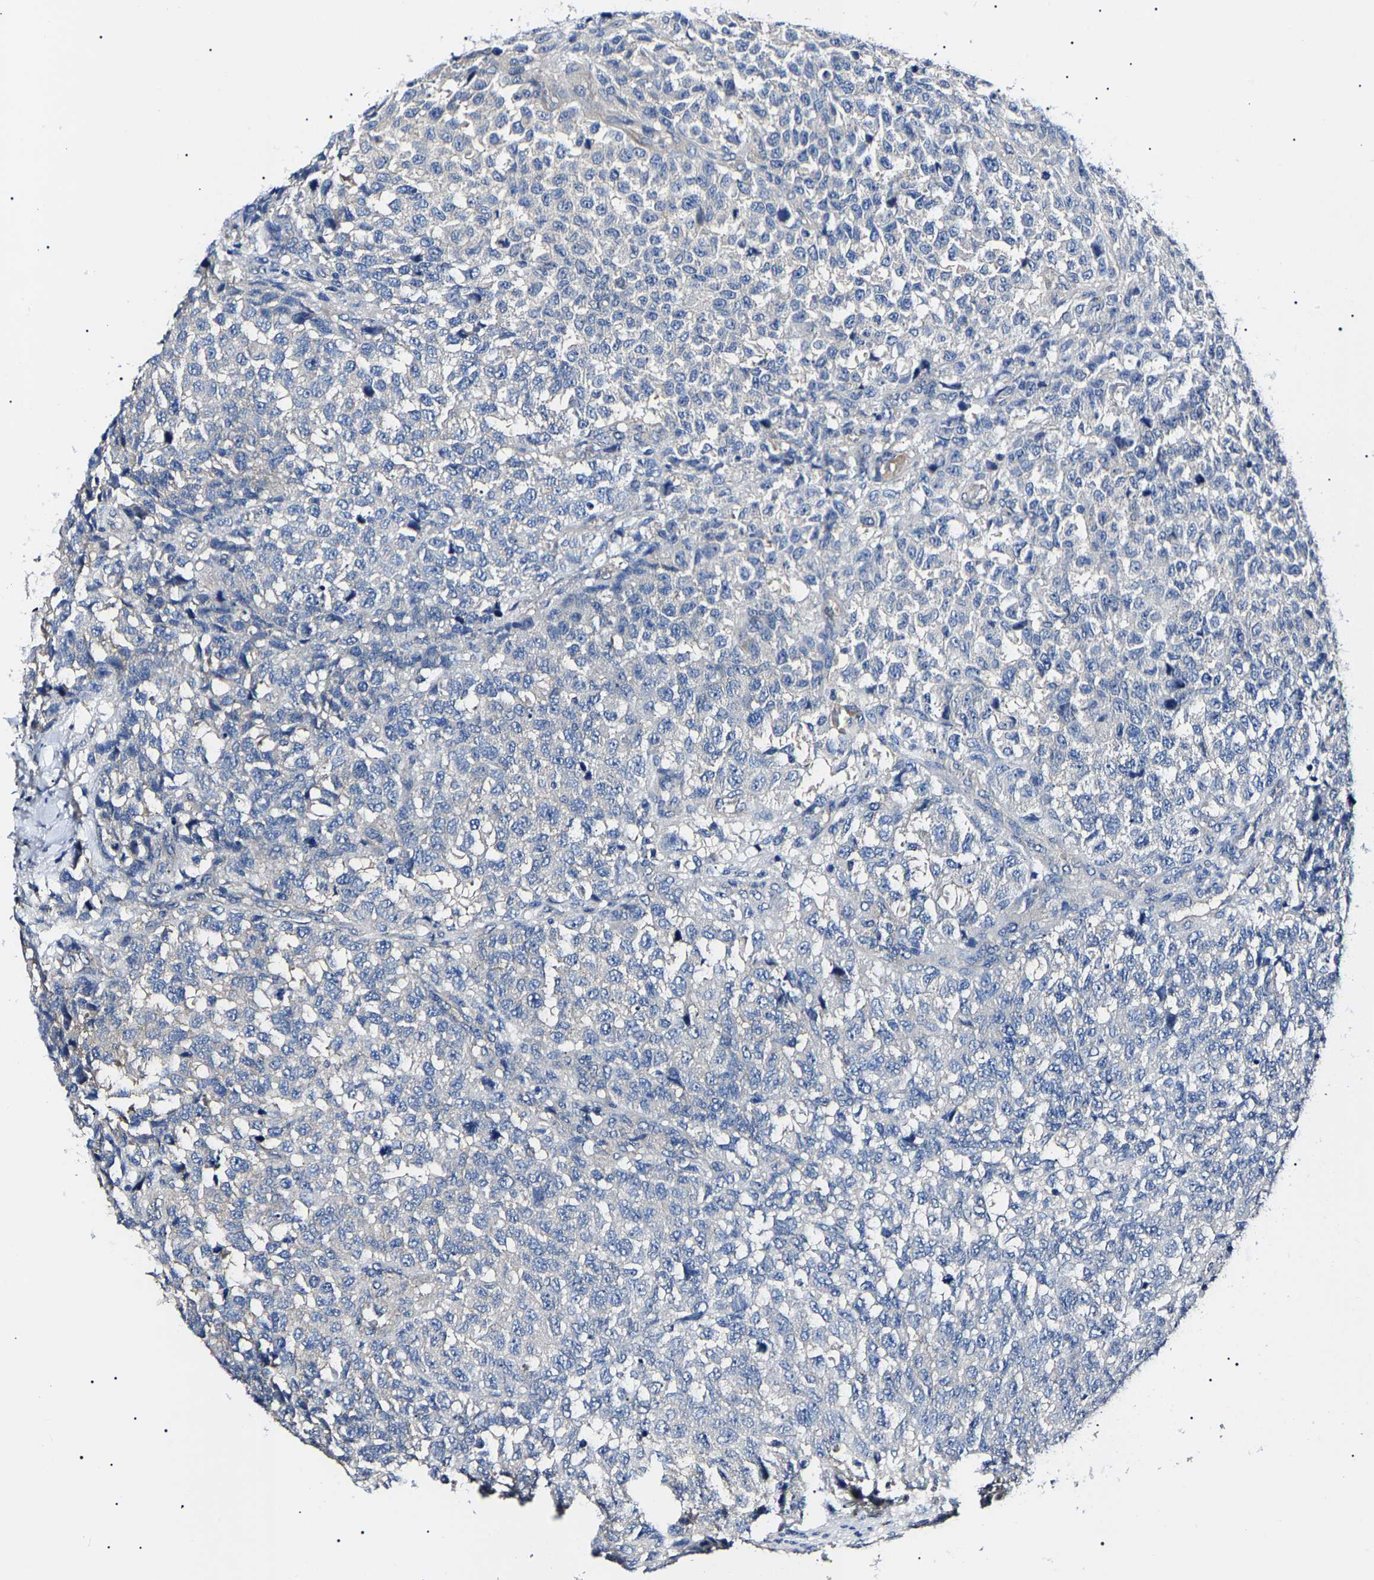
{"staining": {"intensity": "negative", "quantity": "none", "location": "none"}, "tissue": "testis cancer", "cell_type": "Tumor cells", "image_type": "cancer", "snomed": [{"axis": "morphology", "description": "Seminoma, NOS"}, {"axis": "topography", "description": "Testis"}], "caption": "Tumor cells show no significant protein expression in seminoma (testis).", "gene": "KLHL42", "patient": {"sex": "male", "age": 59}}